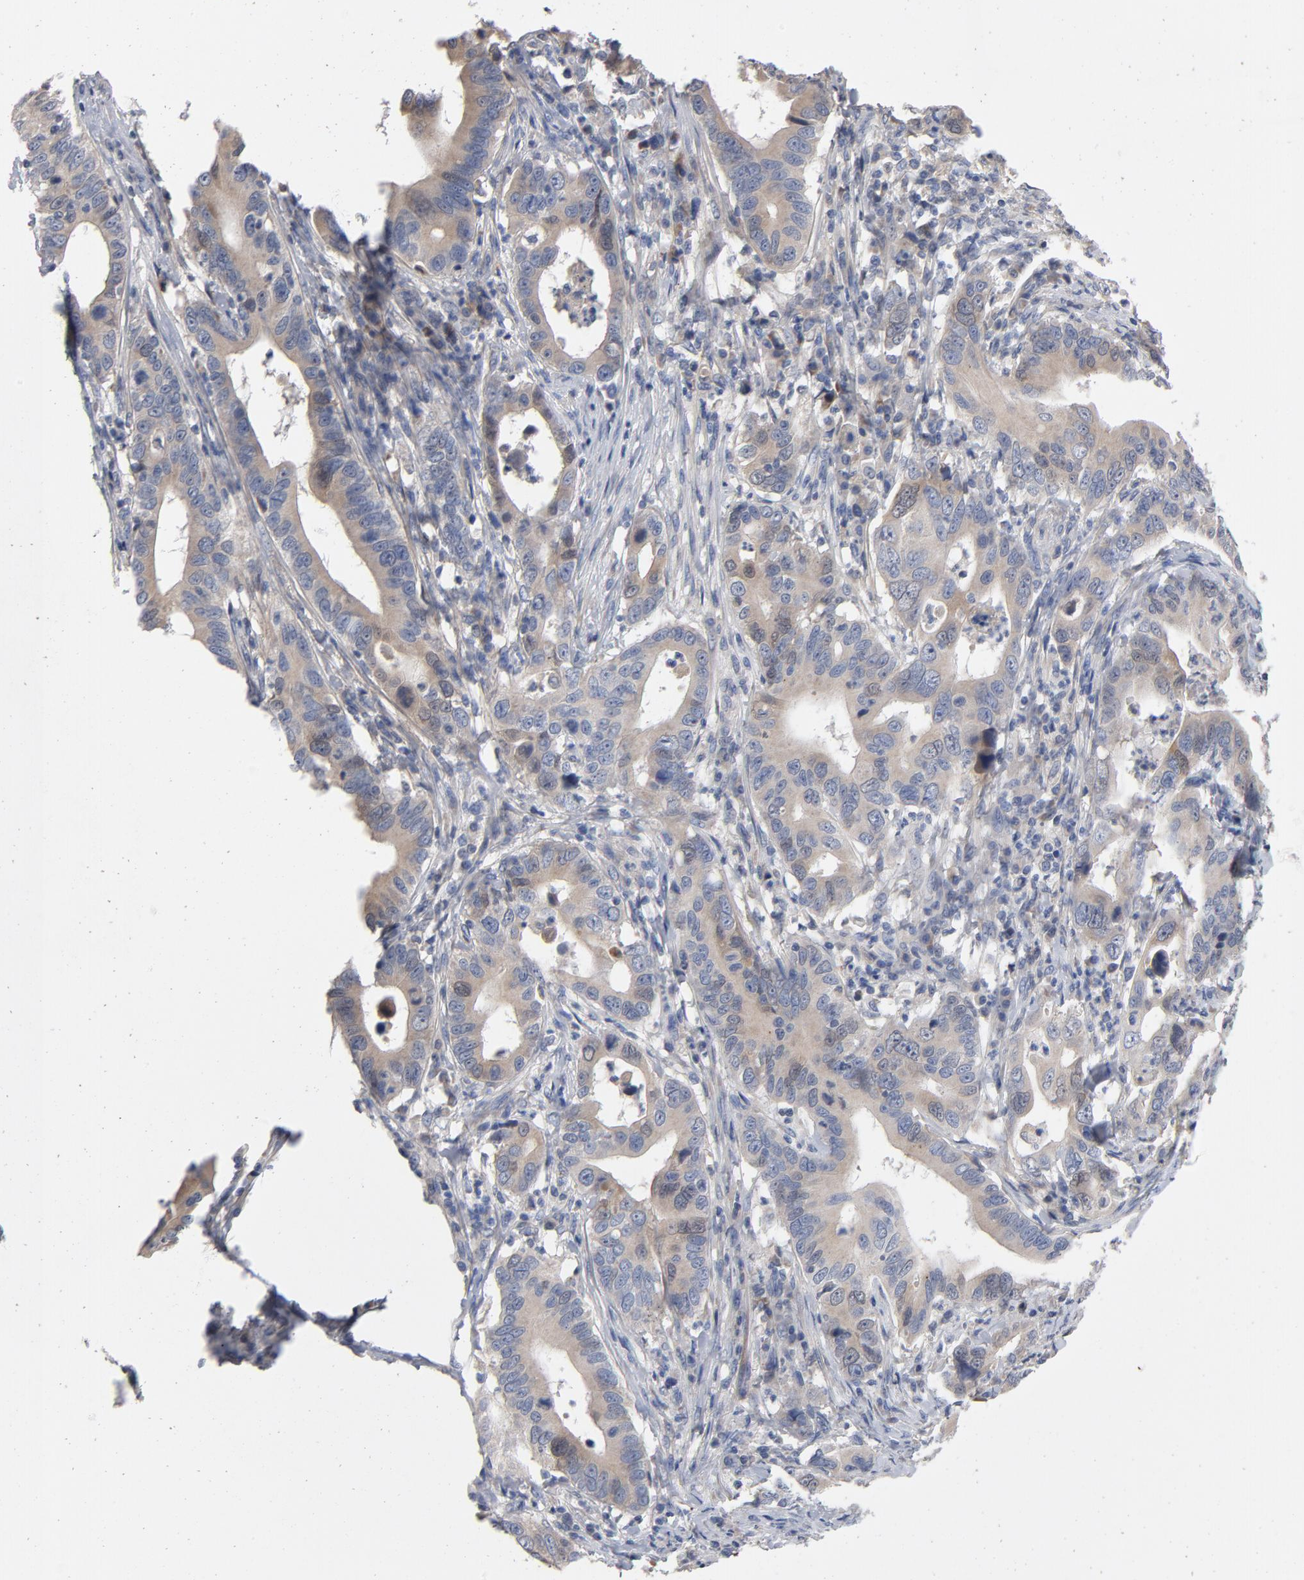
{"staining": {"intensity": "weak", "quantity": ">75%", "location": "cytoplasmic/membranous"}, "tissue": "stomach cancer", "cell_type": "Tumor cells", "image_type": "cancer", "snomed": [{"axis": "morphology", "description": "Adenocarcinoma, NOS"}, {"axis": "topography", "description": "Stomach, upper"}], "caption": "Immunohistochemistry (IHC) (DAB) staining of human adenocarcinoma (stomach) reveals weak cytoplasmic/membranous protein staining in approximately >75% of tumor cells.", "gene": "CCDC134", "patient": {"sex": "male", "age": 63}}